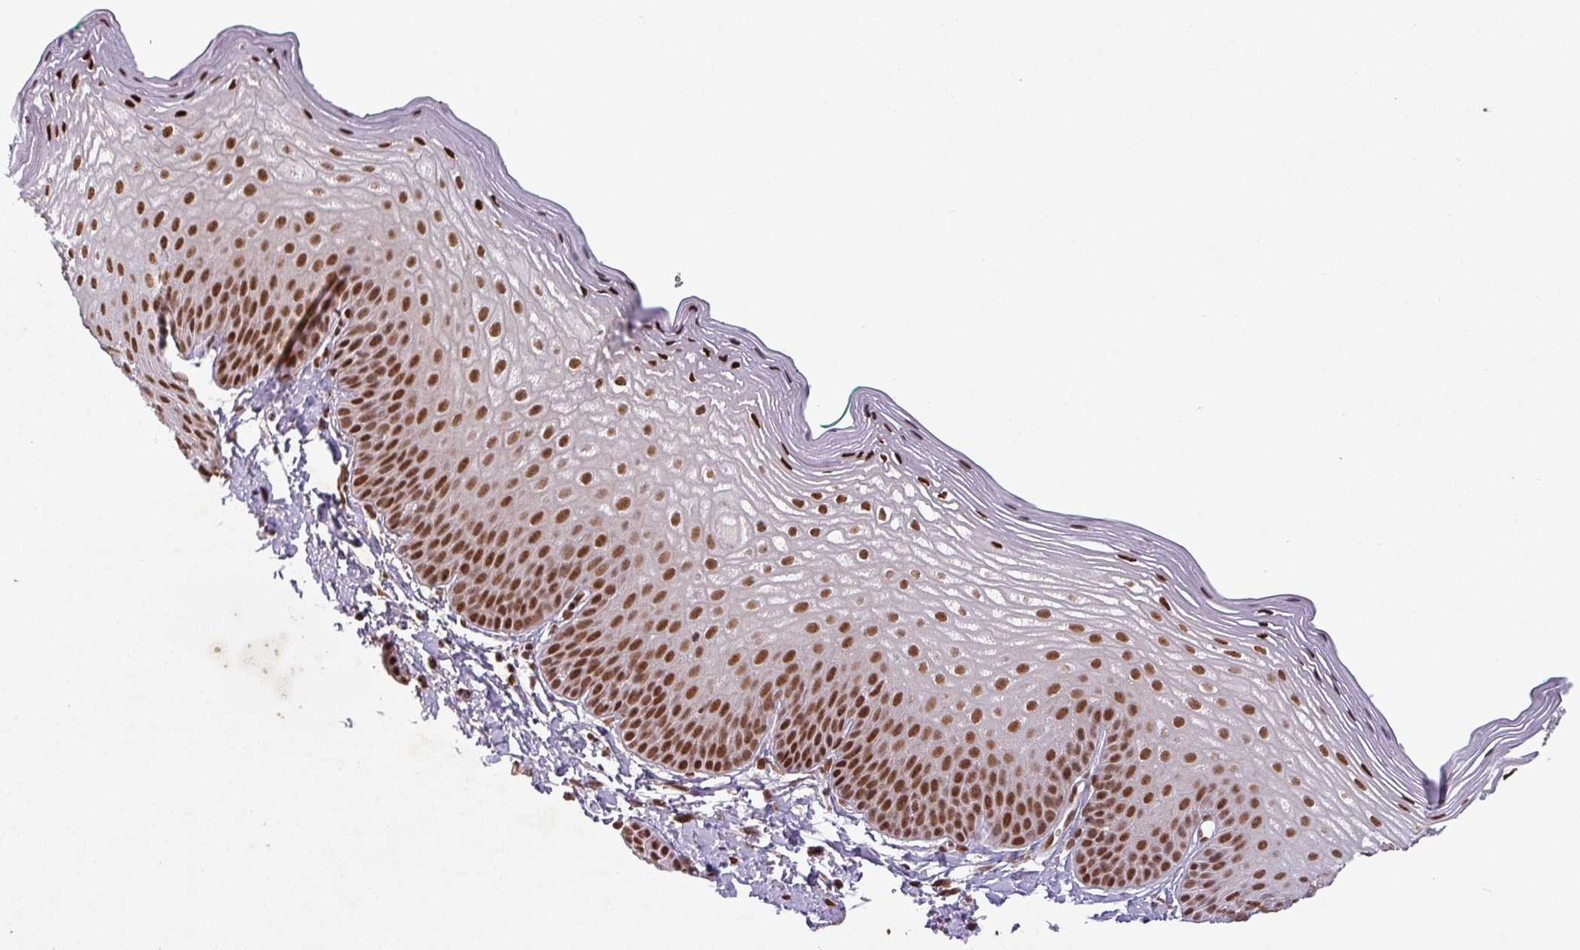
{"staining": {"intensity": "strong", "quantity": ">75%", "location": "nuclear"}, "tissue": "skin", "cell_type": "Epidermal cells", "image_type": "normal", "snomed": [{"axis": "morphology", "description": "Normal tissue, NOS"}, {"axis": "morphology", "description": "Hemorrhoids"}, {"axis": "morphology", "description": "Inflammation, NOS"}, {"axis": "topography", "description": "Anal"}], "caption": "A brown stain shows strong nuclear staining of a protein in epidermal cells of normal skin. (DAB (3,3'-diaminobenzidine) = brown stain, brightfield microscopy at high magnification).", "gene": "SRSF2", "patient": {"sex": "male", "age": 60}}